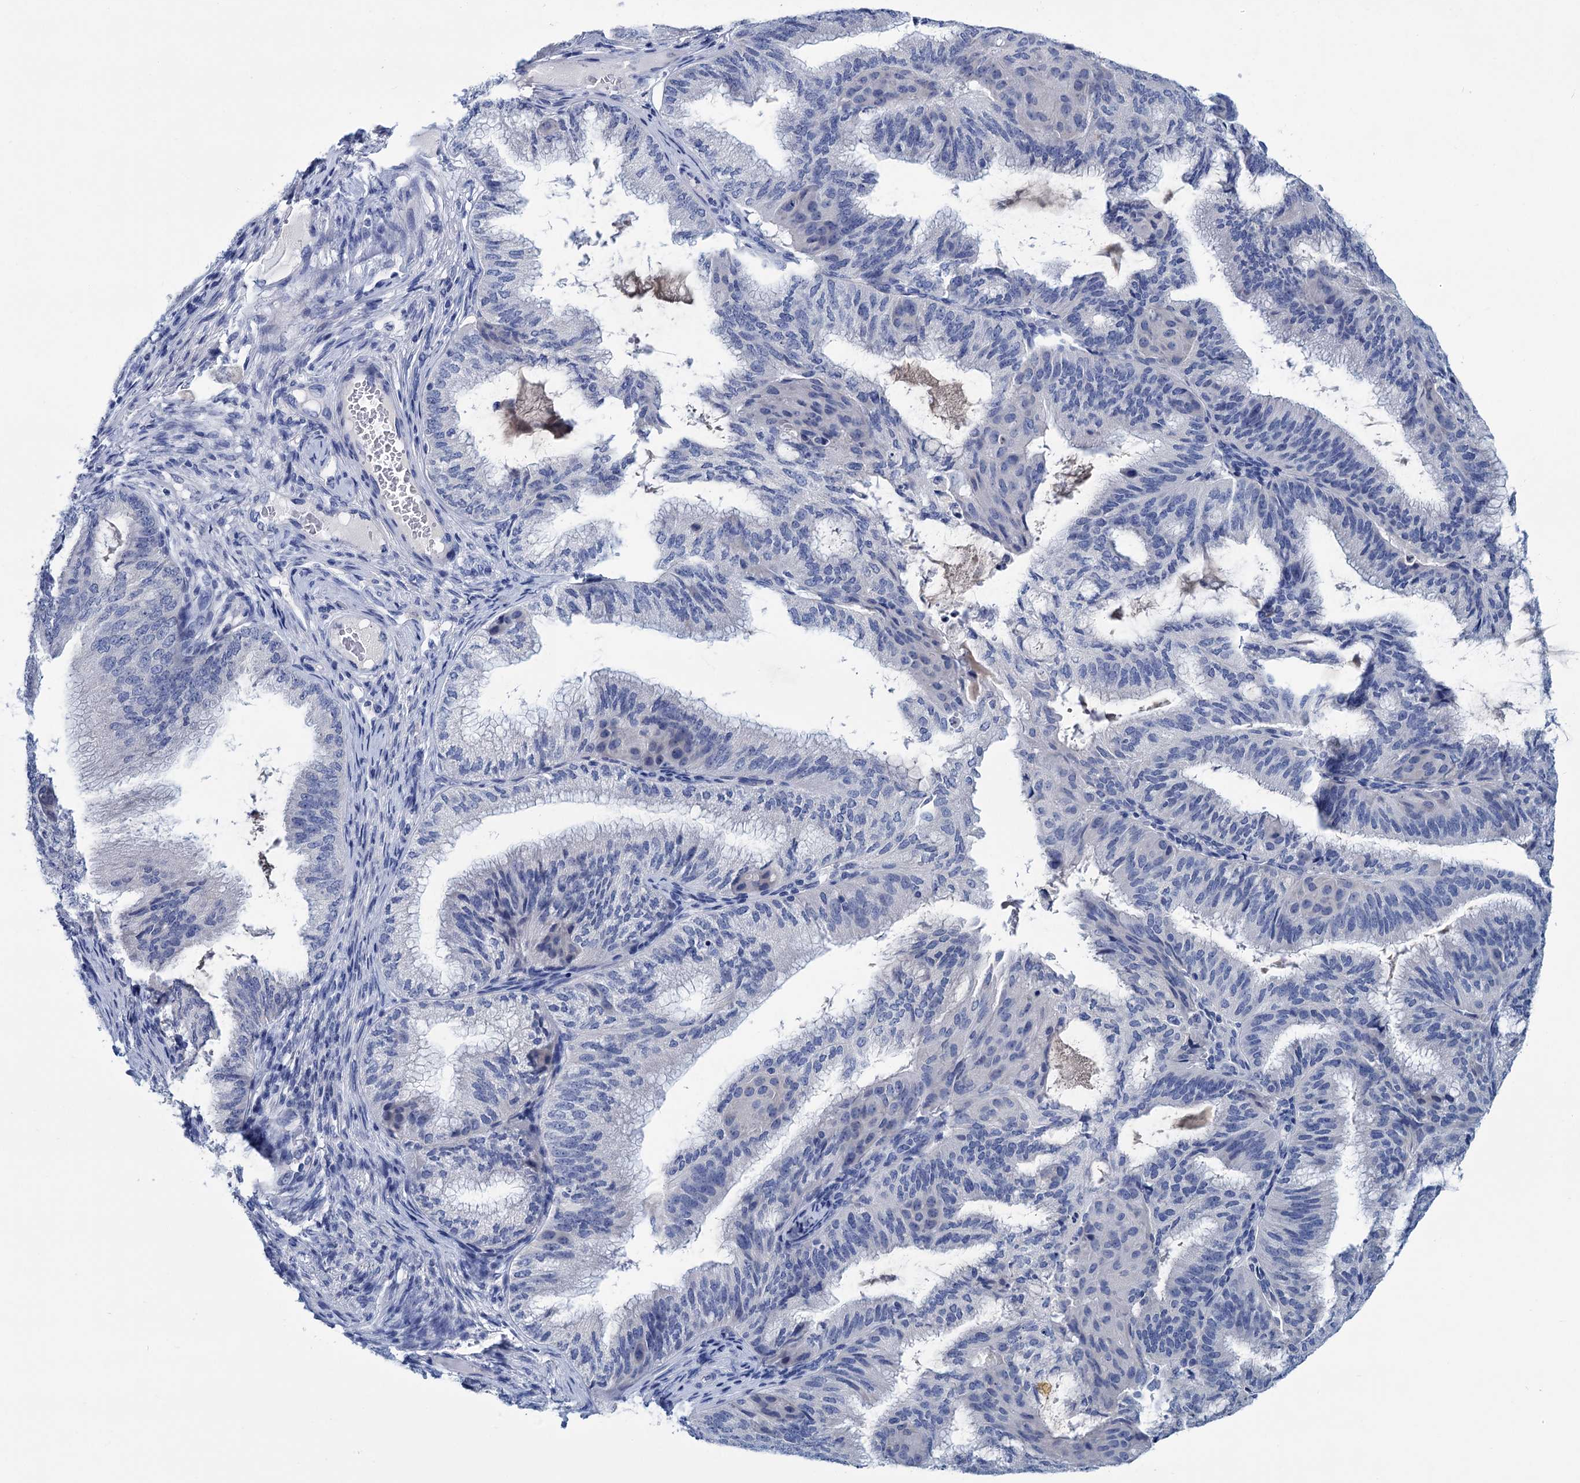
{"staining": {"intensity": "negative", "quantity": "none", "location": "none"}, "tissue": "endometrial cancer", "cell_type": "Tumor cells", "image_type": "cancer", "snomed": [{"axis": "morphology", "description": "Adenocarcinoma, NOS"}, {"axis": "topography", "description": "Endometrium"}], "caption": "Human endometrial cancer stained for a protein using immunohistochemistry (IHC) reveals no expression in tumor cells.", "gene": "MYOZ3", "patient": {"sex": "female", "age": 49}}